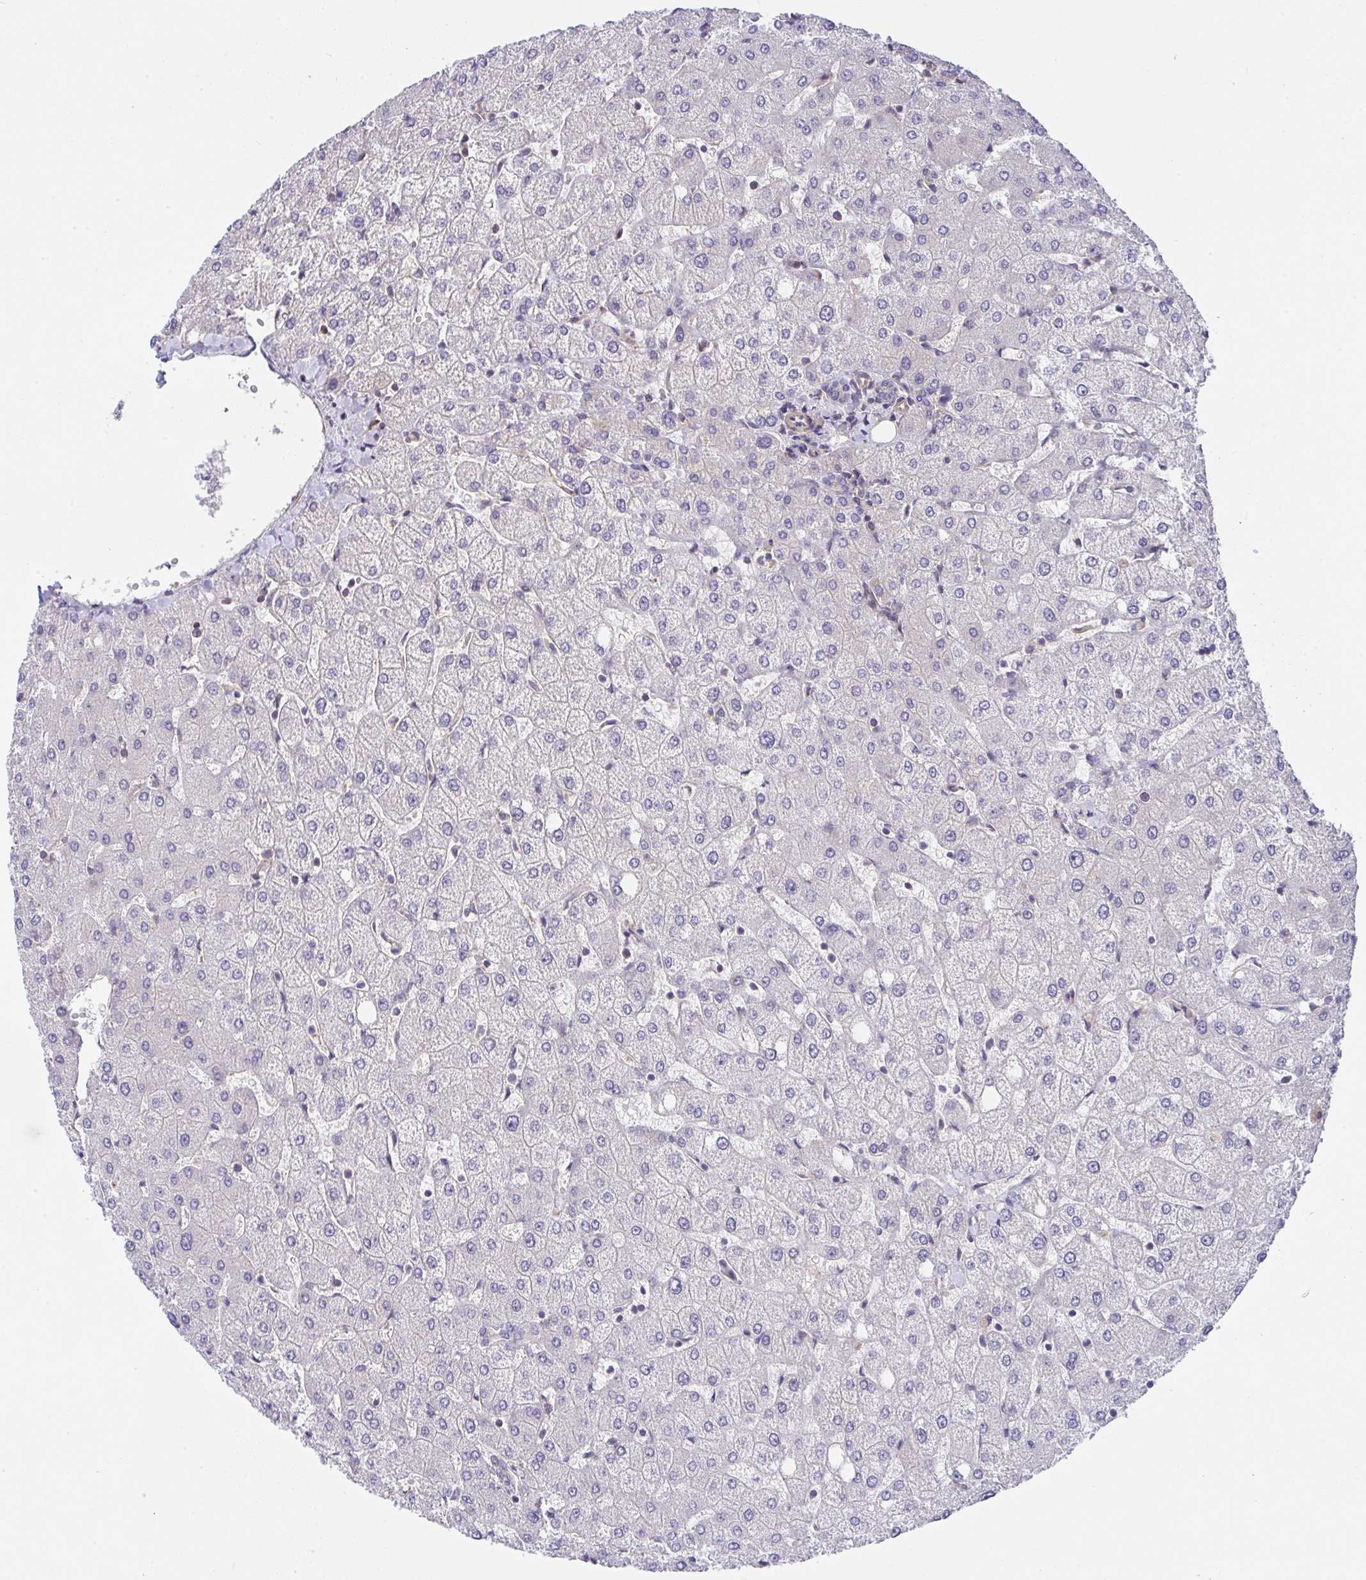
{"staining": {"intensity": "negative", "quantity": "none", "location": "none"}, "tissue": "liver", "cell_type": "Cholangiocytes", "image_type": "normal", "snomed": [{"axis": "morphology", "description": "Normal tissue, NOS"}, {"axis": "topography", "description": "Liver"}], "caption": "IHC image of benign human liver stained for a protein (brown), which demonstrates no expression in cholangiocytes.", "gene": "ZNF696", "patient": {"sex": "female", "age": 54}}